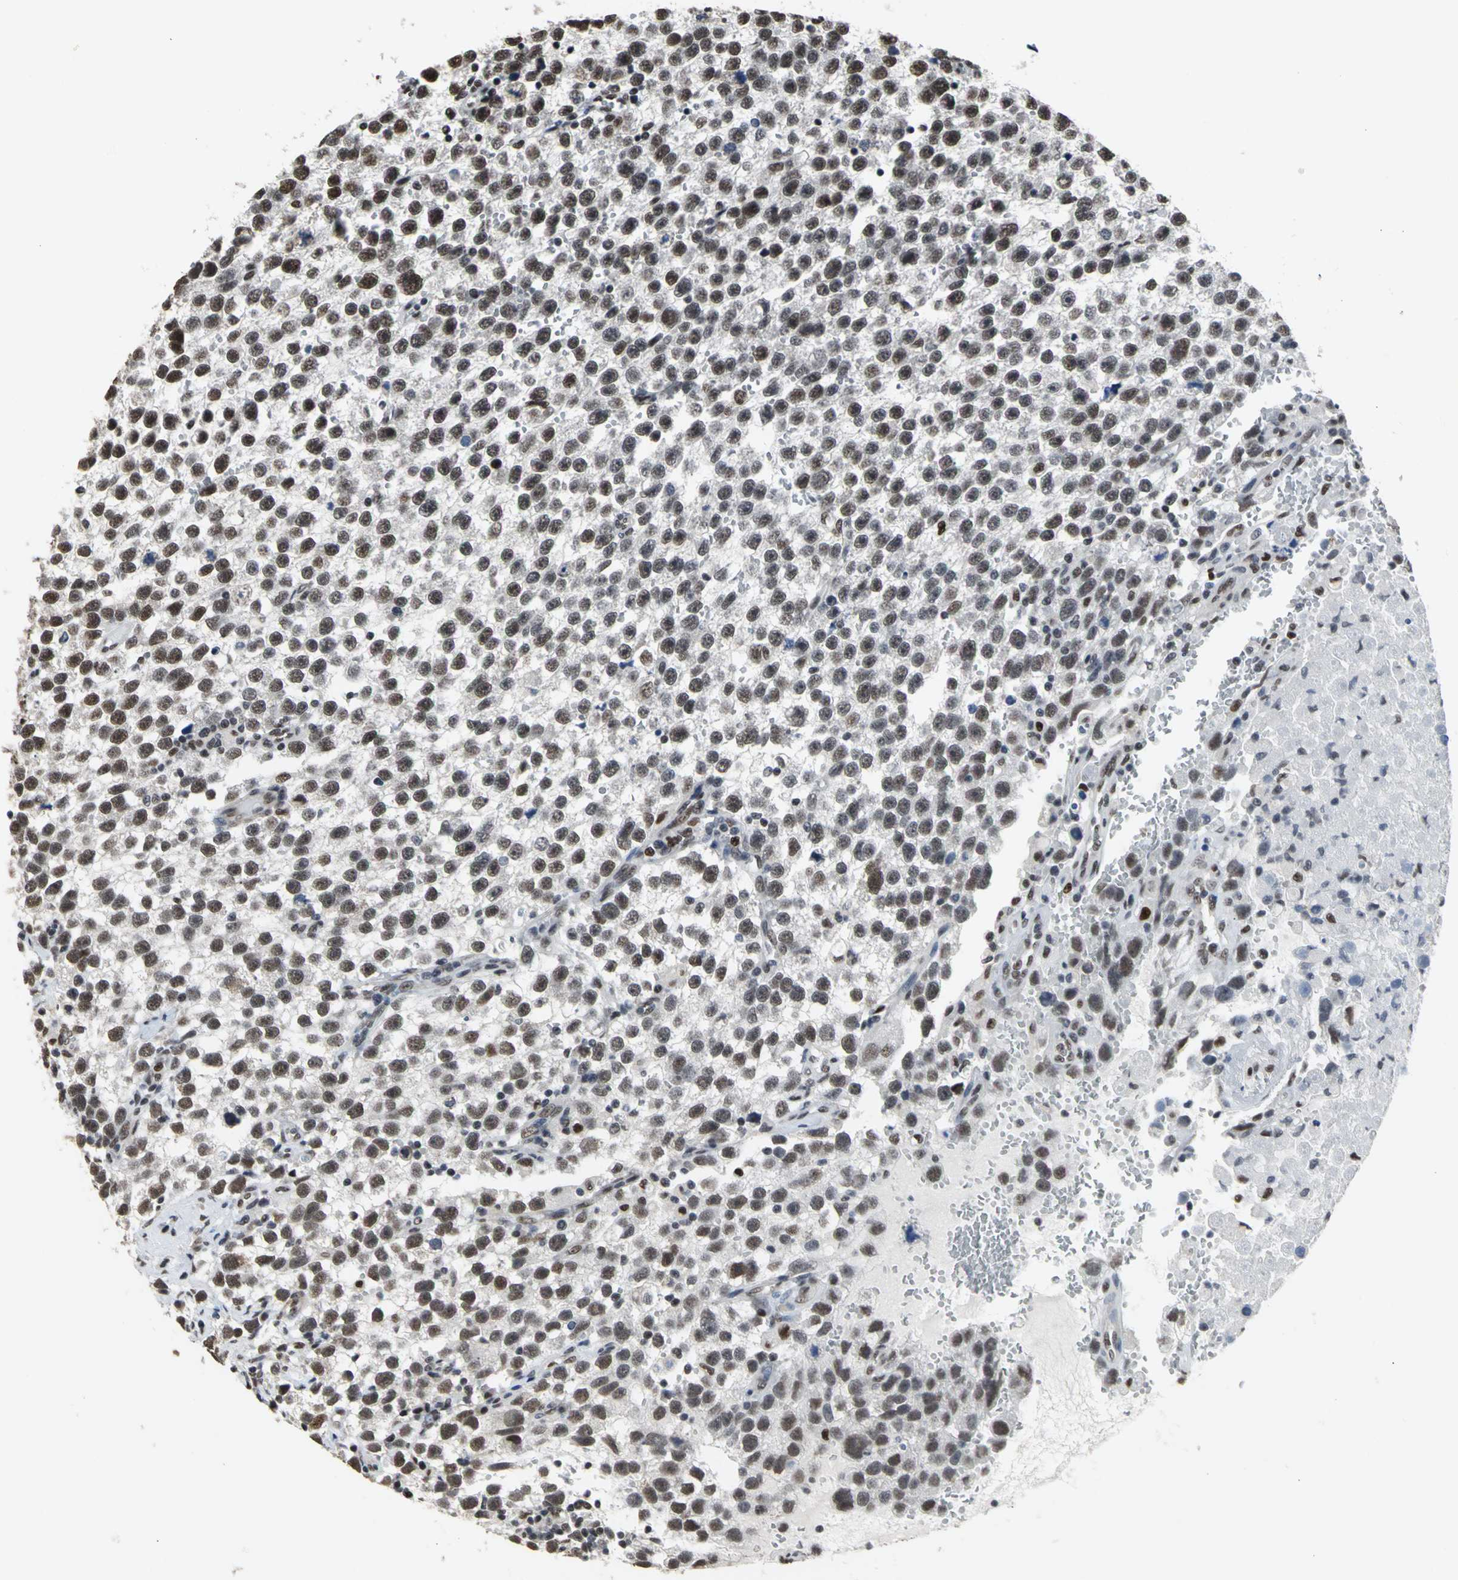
{"staining": {"intensity": "strong", "quantity": ">75%", "location": "nuclear"}, "tissue": "testis cancer", "cell_type": "Tumor cells", "image_type": "cancer", "snomed": [{"axis": "morphology", "description": "Seminoma, NOS"}, {"axis": "topography", "description": "Testis"}], "caption": "This histopathology image shows IHC staining of human testis cancer, with high strong nuclear expression in about >75% of tumor cells.", "gene": "CCDC88C", "patient": {"sex": "male", "age": 33}}